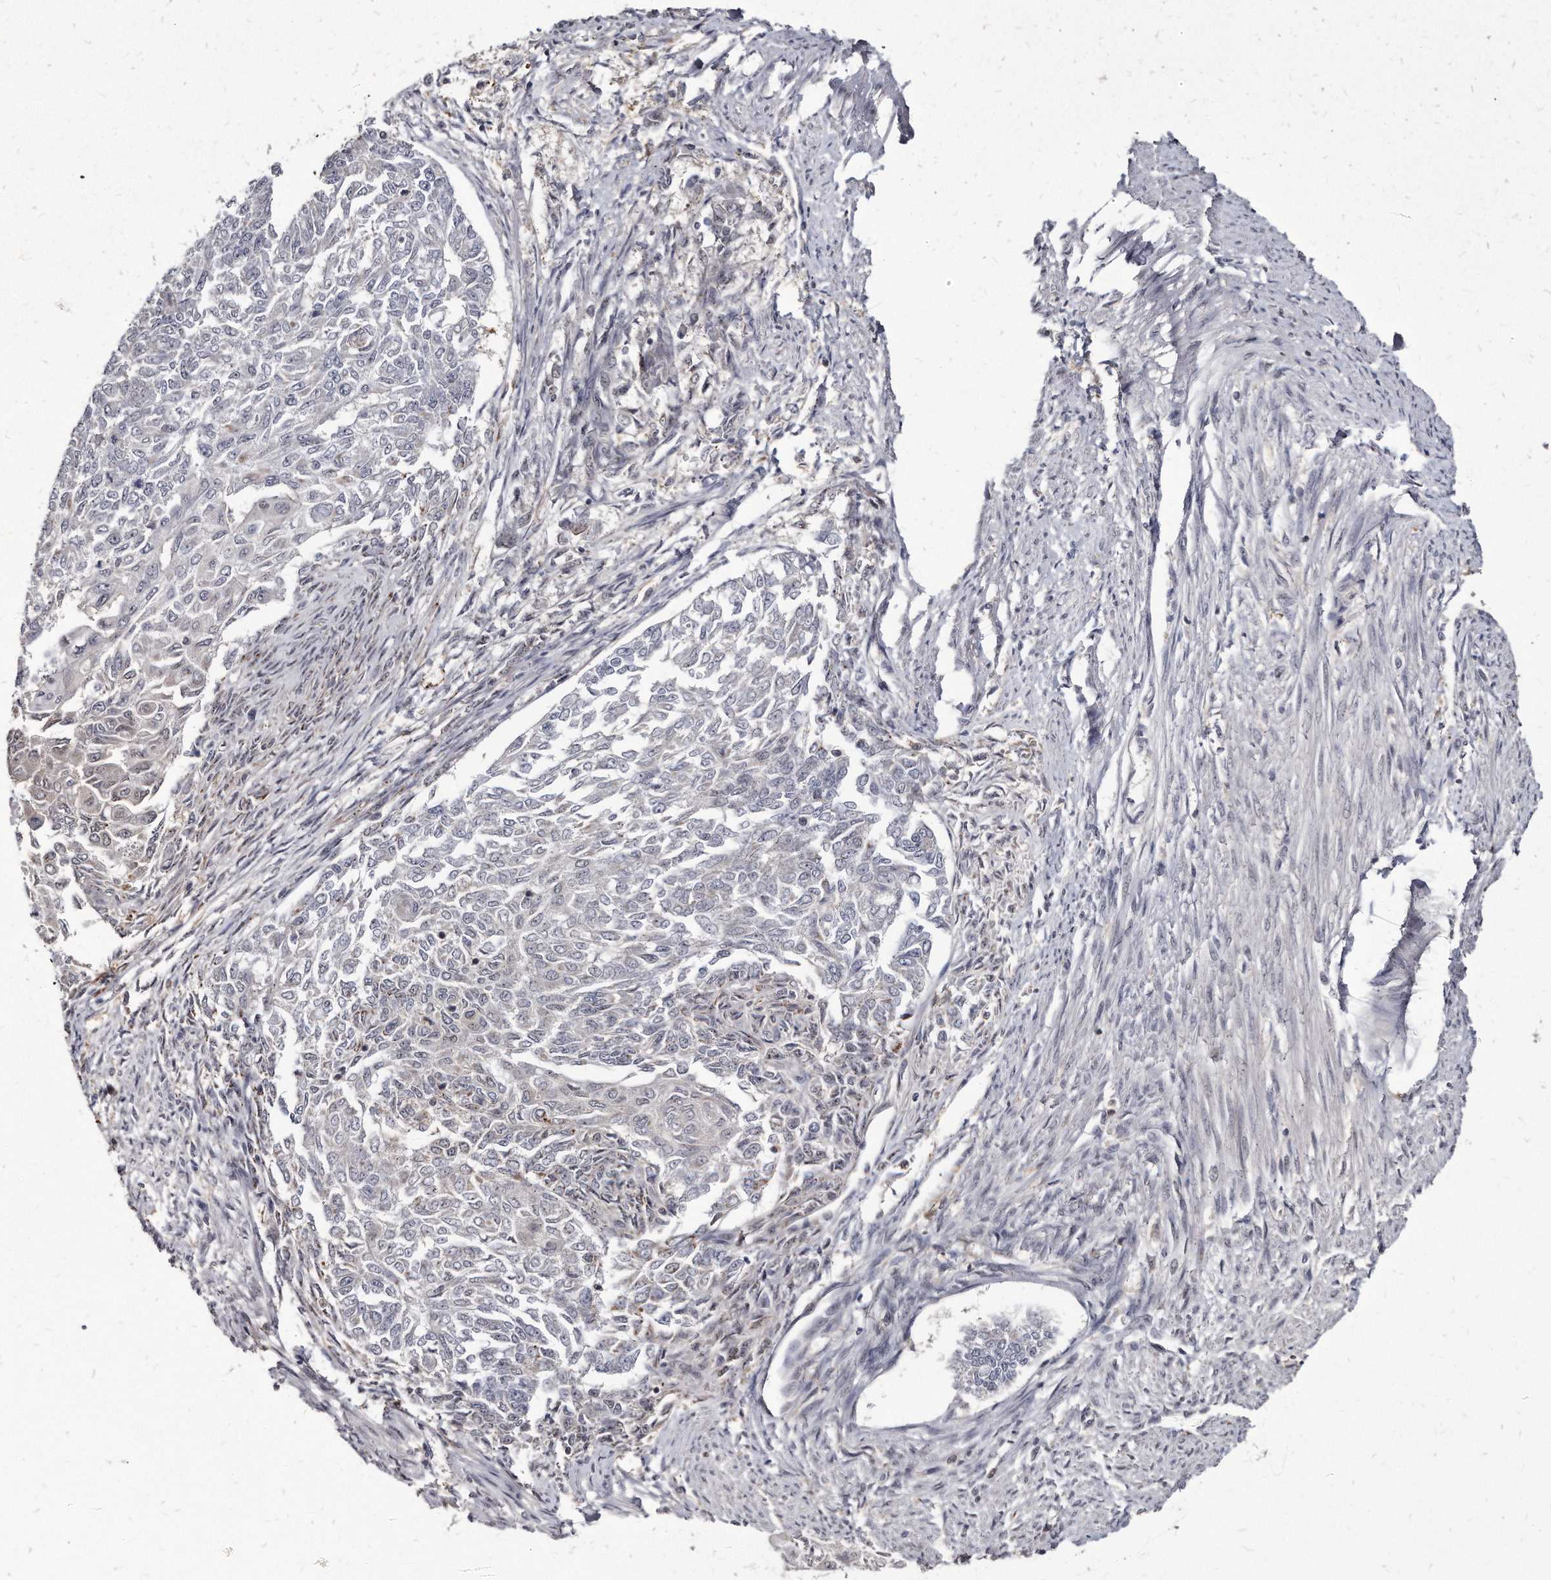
{"staining": {"intensity": "negative", "quantity": "none", "location": "none"}, "tissue": "endometrial cancer", "cell_type": "Tumor cells", "image_type": "cancer", "snomed": [{"axis": "morphology", "description": "Adenocarcinoma, NOS"}, {"axis": "topography", "description": "Endometrium"}], "caption": "Immunohistochemical staining of endometrial cancer (adenocarcinoma) displays no significant expression in tumor cells. (DAB IHC with hematoxylin counter stain).", "gene": "KLHDC3", "patient": {"sex": "female", "age": 32}}